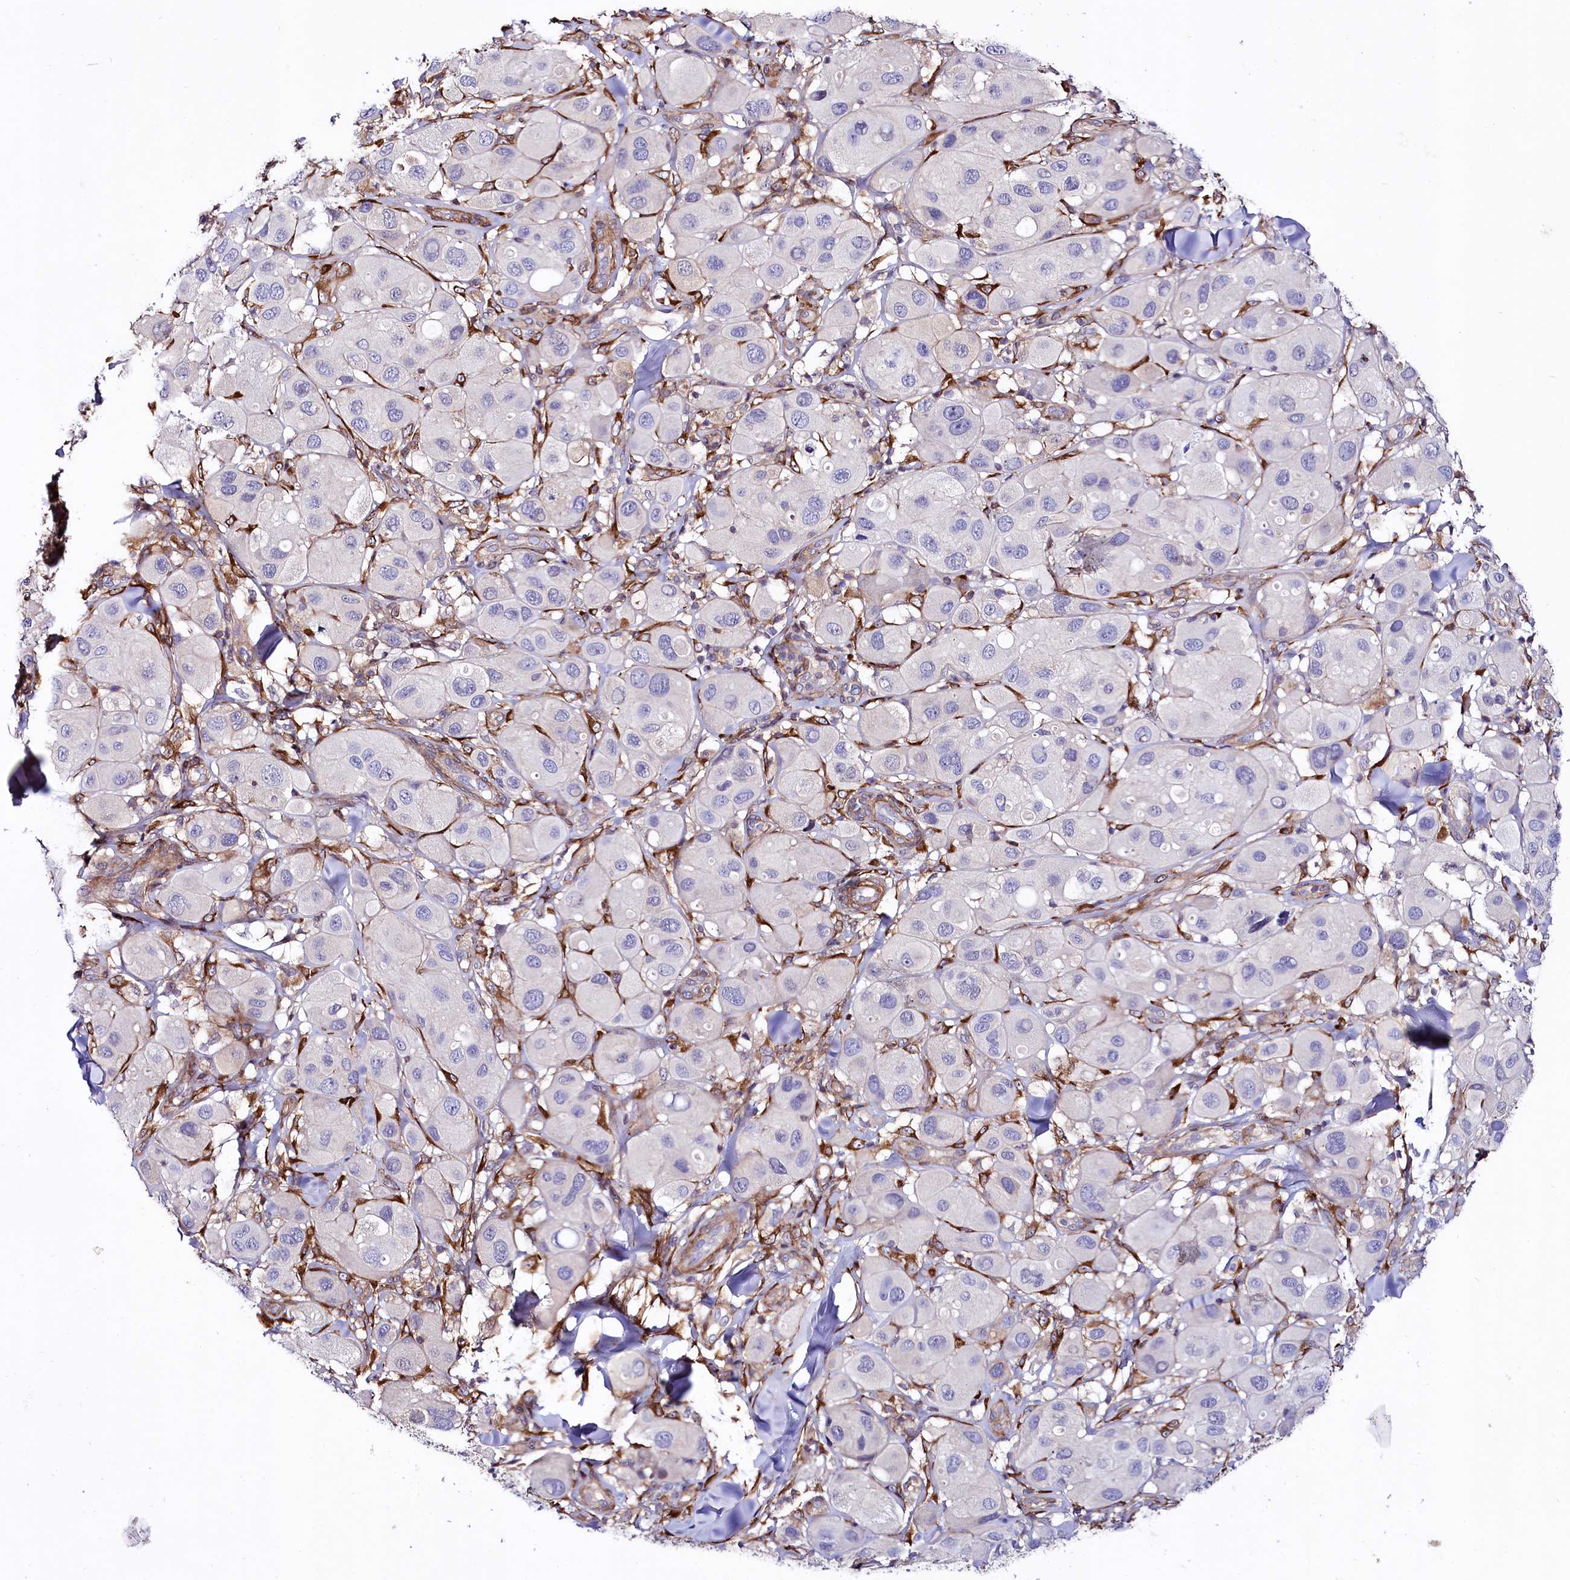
{"staining": {"intensity": "negative", "quantity": "none", "location": "none"}, "tissue": "melanoma", "cell_type": "Tumor cells", "image_type": "cancer", "snomed": [{"axis": "morphology", "description": "Malignant melanoma, Metastatic site"}, {"axis": "topography", "description": "Skin"}], "caption": "This photomicrograph is of malignant melanoma (metastatic site) stained with IHC to label a protein in brown with the nuclei are counter-stained blue. There is no expression in tumor cells.", "gene": "FCHSD2", "patient": {"sex": "male", "age": 41}}